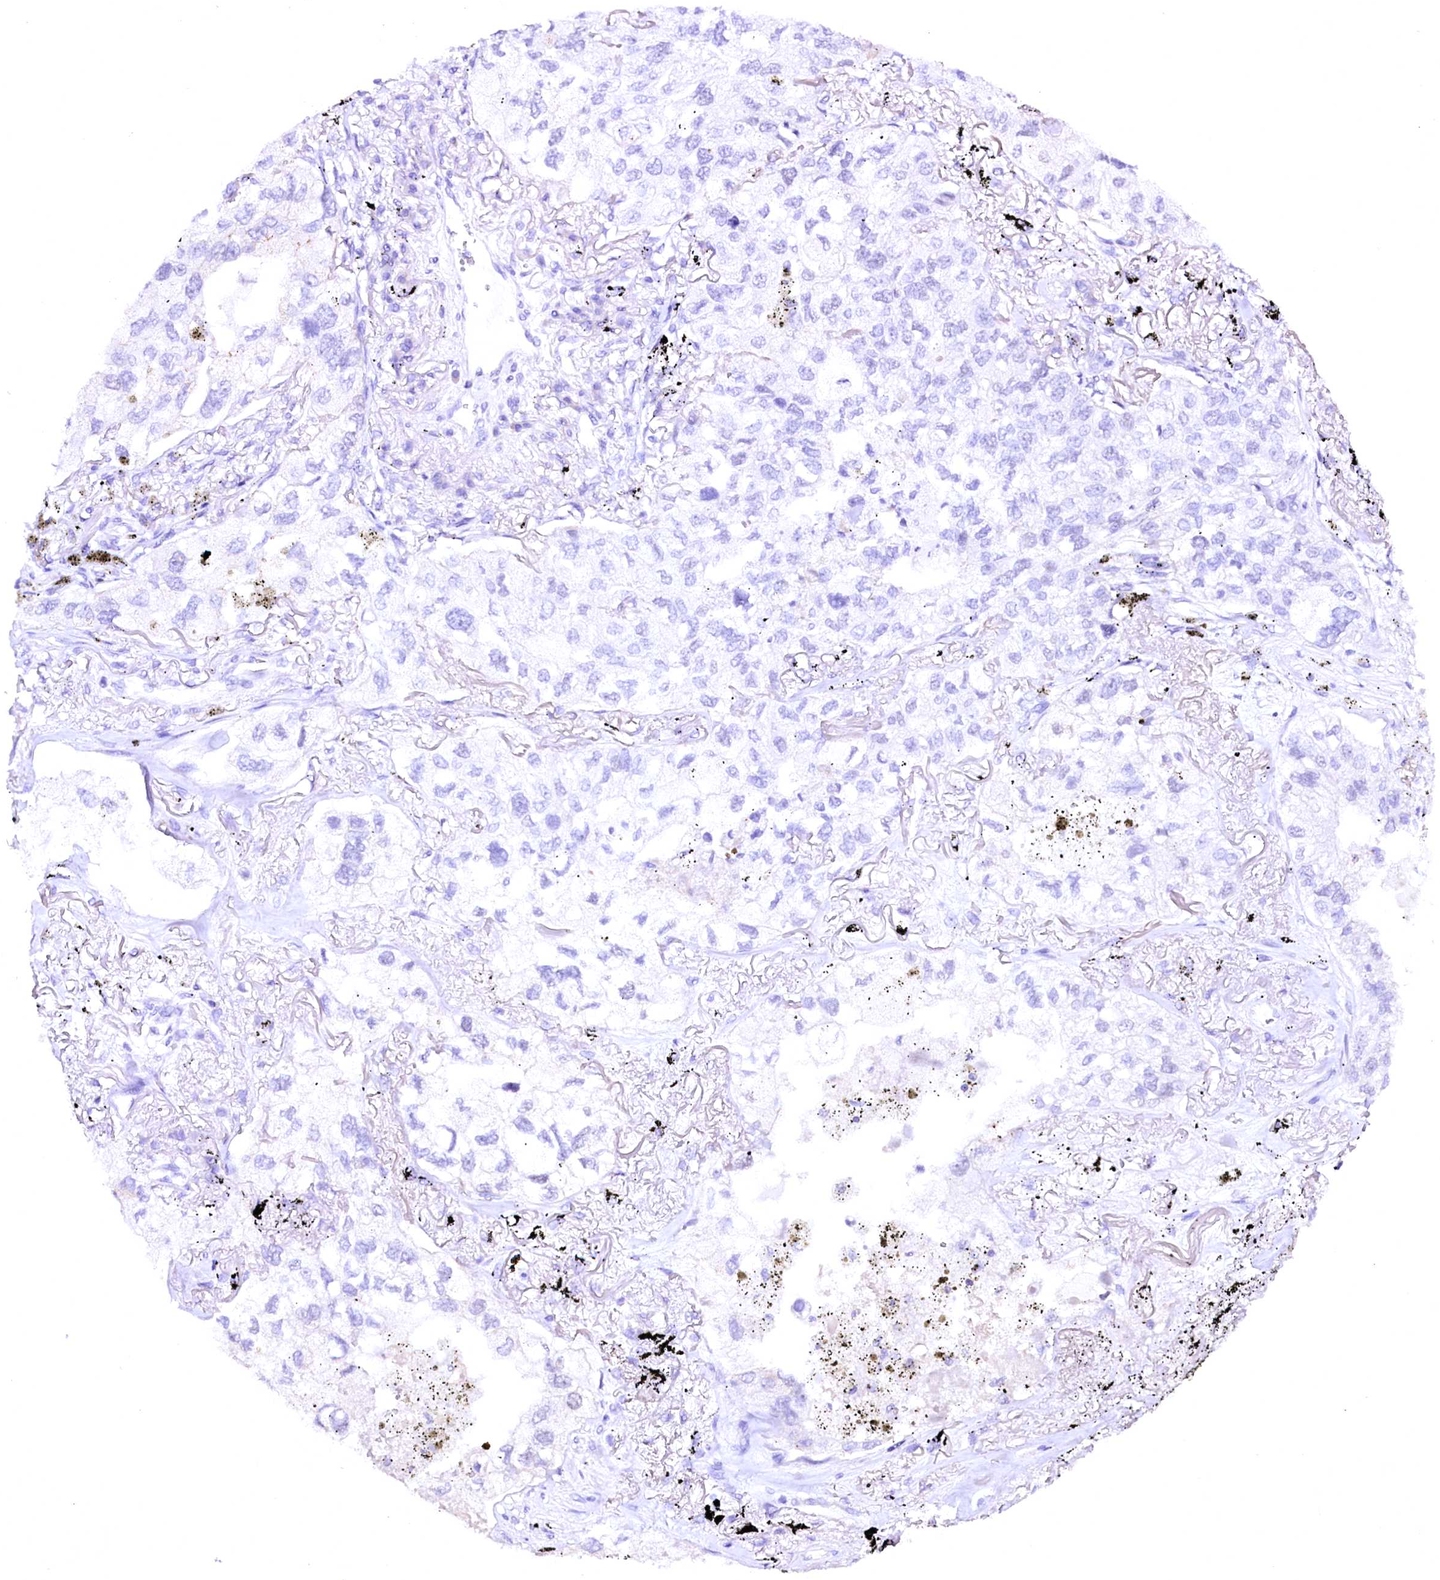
{"staining": {"intensity": "negative", "quantity": "none", "location": "none"}, "tissue": "lung cancer", "cell_type": "Tumor cells", "image_type": "cancer", "snomed": [{"axis": "morphology", "description": "Adenocarcinoma, NOS"}, {"axis": "topography", "description": "Lung"}], "caption": "There is no significant expression in tumor cells of lung cancer (adenocarcinoma). (DAB (3,3'-diaminobenzidine) immunohistochemistry with hematoxylin counter stain).", "gene": "NALF1", "patient": {"sex": "male", "age": 65}}